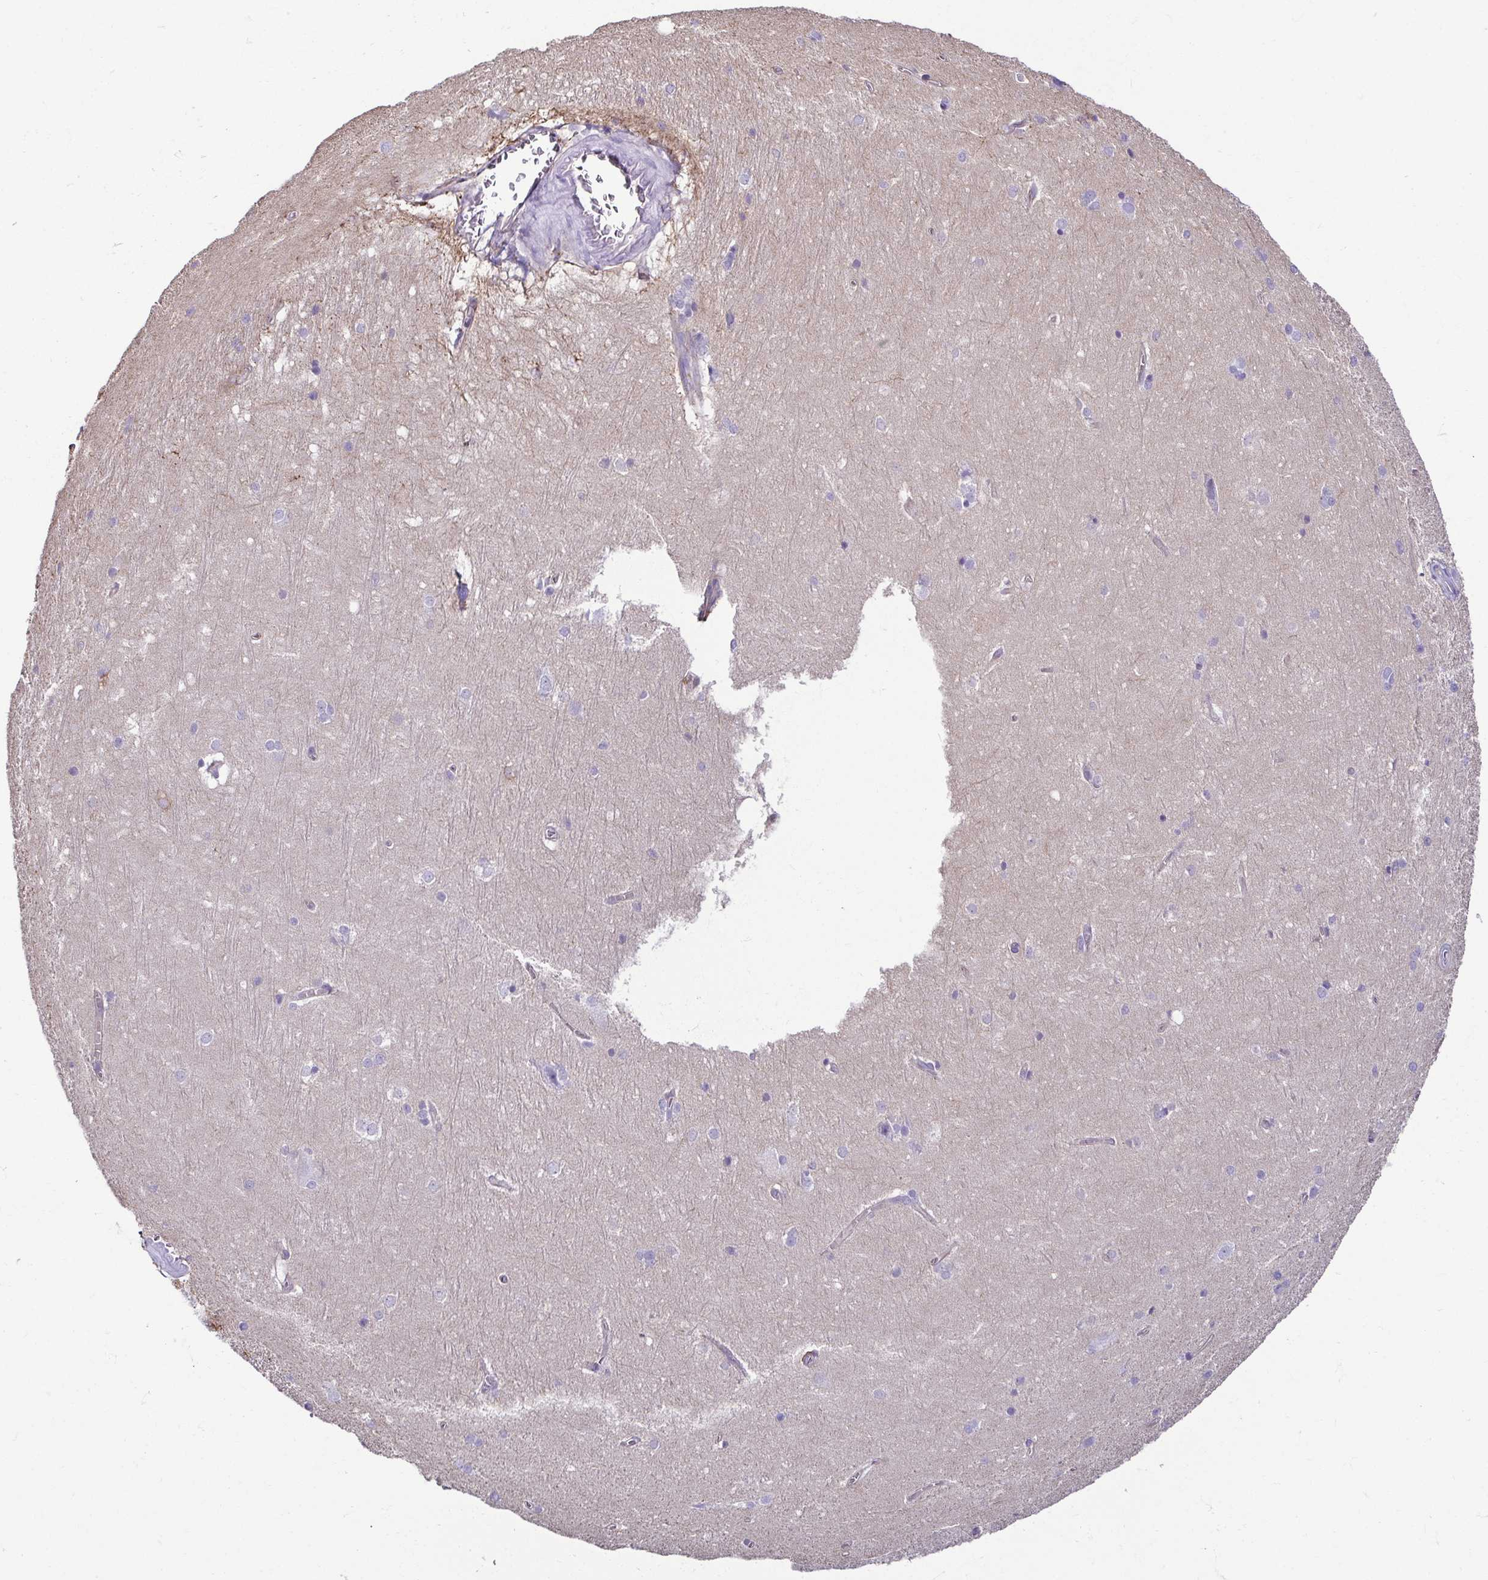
{"staining": {"intensity": "negative", "quantity": "none", "location": "none"}, "tissue": "hippocampus", "cell_type": "Glial cells", "image_type": "normal", "snomed": [{"axis": "morphology", "description": "Normal tissue, NOS"}, {"axis": "topography", "description": "Cerebral cortex"}, {"axis": "topography", "description": "Hippocampus"}], "caption": "IHC of benign hippocampus demonstrates no expression in glial cells.", "gene": "CASP14", "patient": {"sex": "female", "age": 19}}